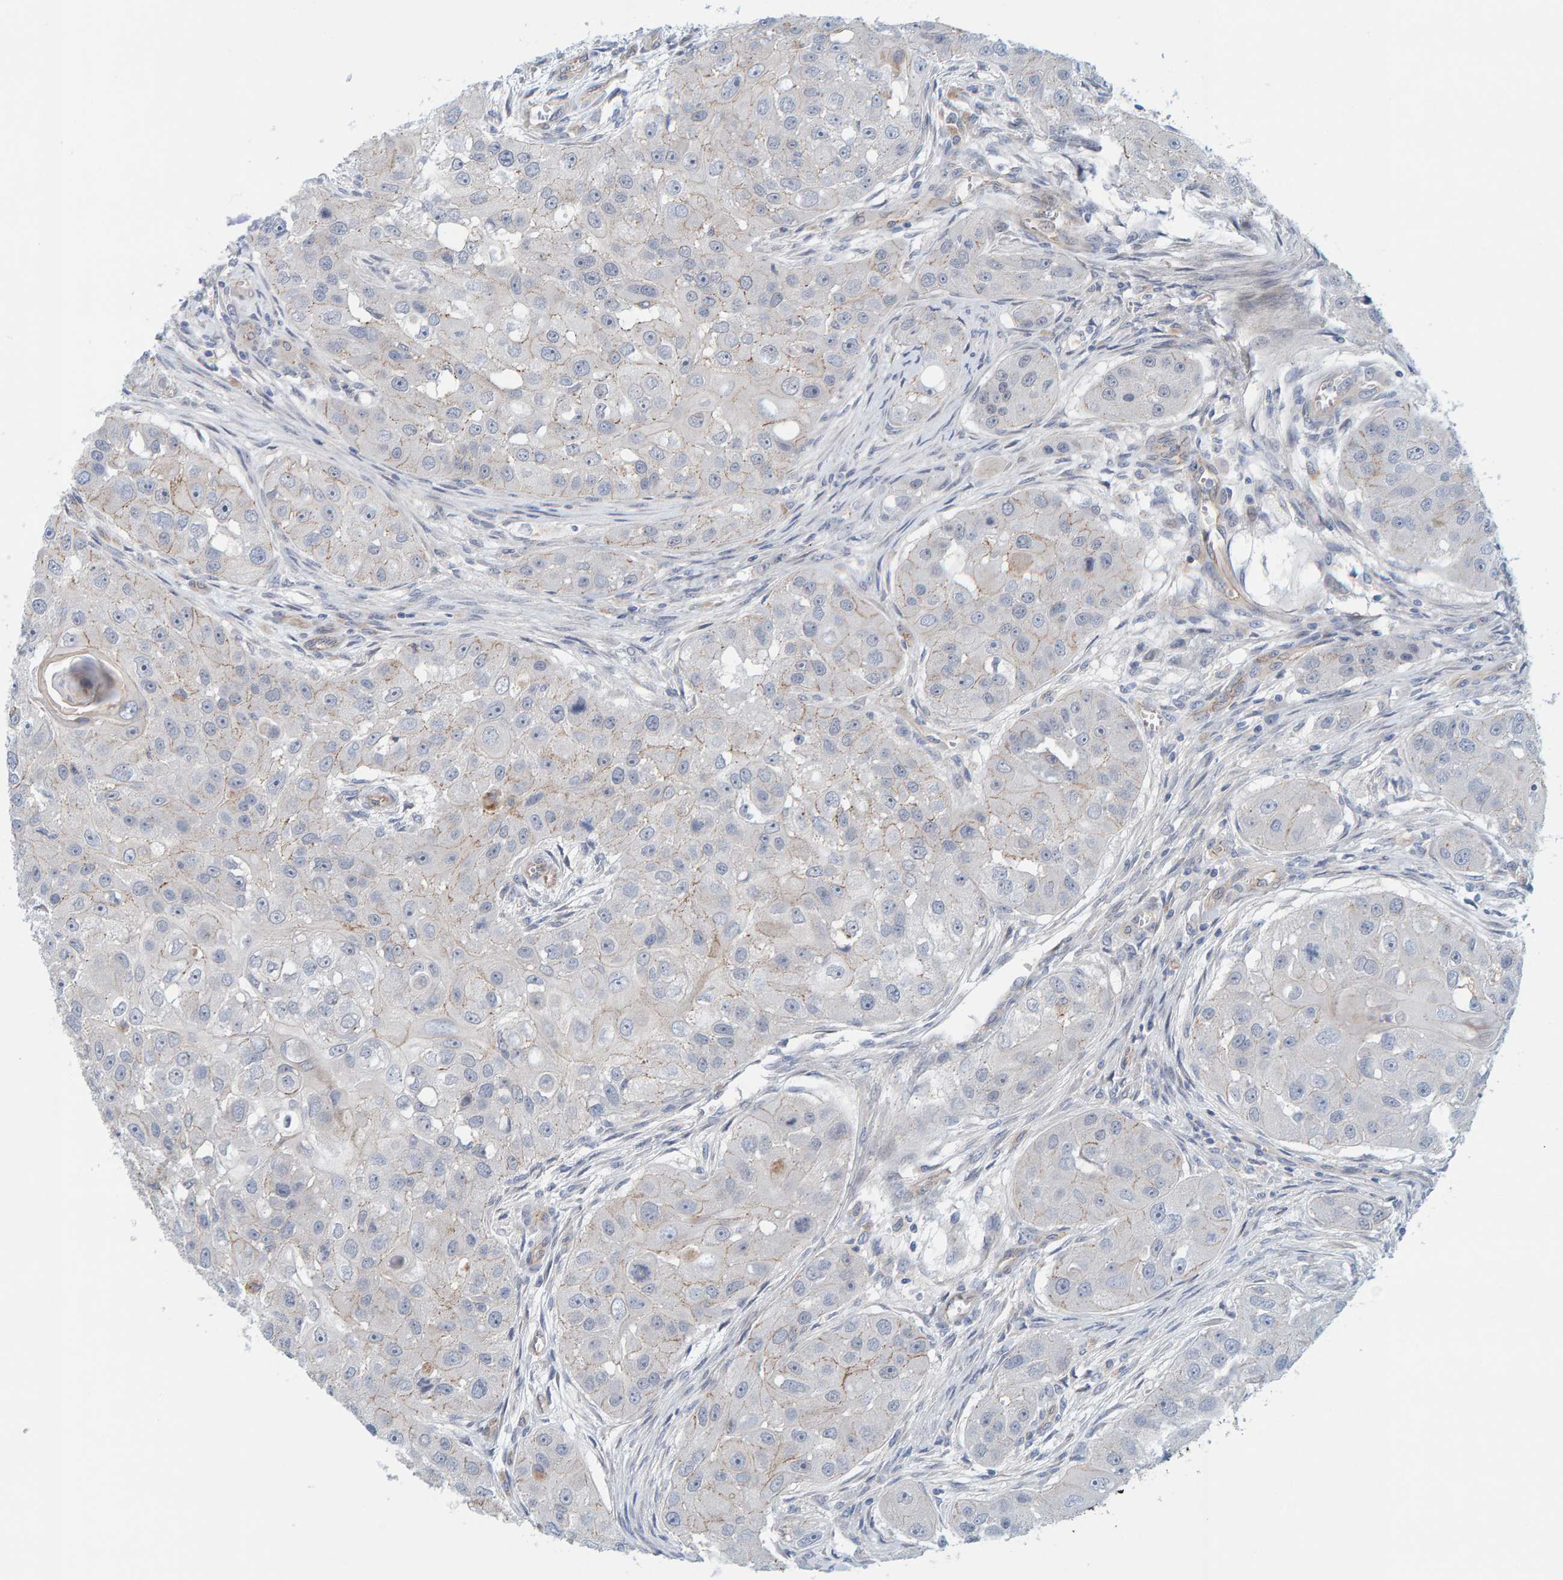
{"staining": {"intensity": "negative", "quantity": "none", "location": "none"}, "tissue": "head and neck cancer", "cell_type": "Tumor cells", "image_type": "cancer", "snomed": [{"axis": "morphology", "description": "Normal tissue, NOS"}, {"axis": "morphology", "description": "Squamous cell carcinoma, NOS"}, {"axis": "topography", "description": "Skeletal muscle"}, {"axis": "topography", "description": "Head-Neck"}], "caption": "There is no significant staining in tumor cells of head and neck squamous cell carcinoma. (Stains: DAB immunohistochemistry with hematoxylin counter stain, Microscopy: brightfield microscopy at high magnification).", "gene": "KRBA2", "patient": {"sex": "male", "age": 51}}